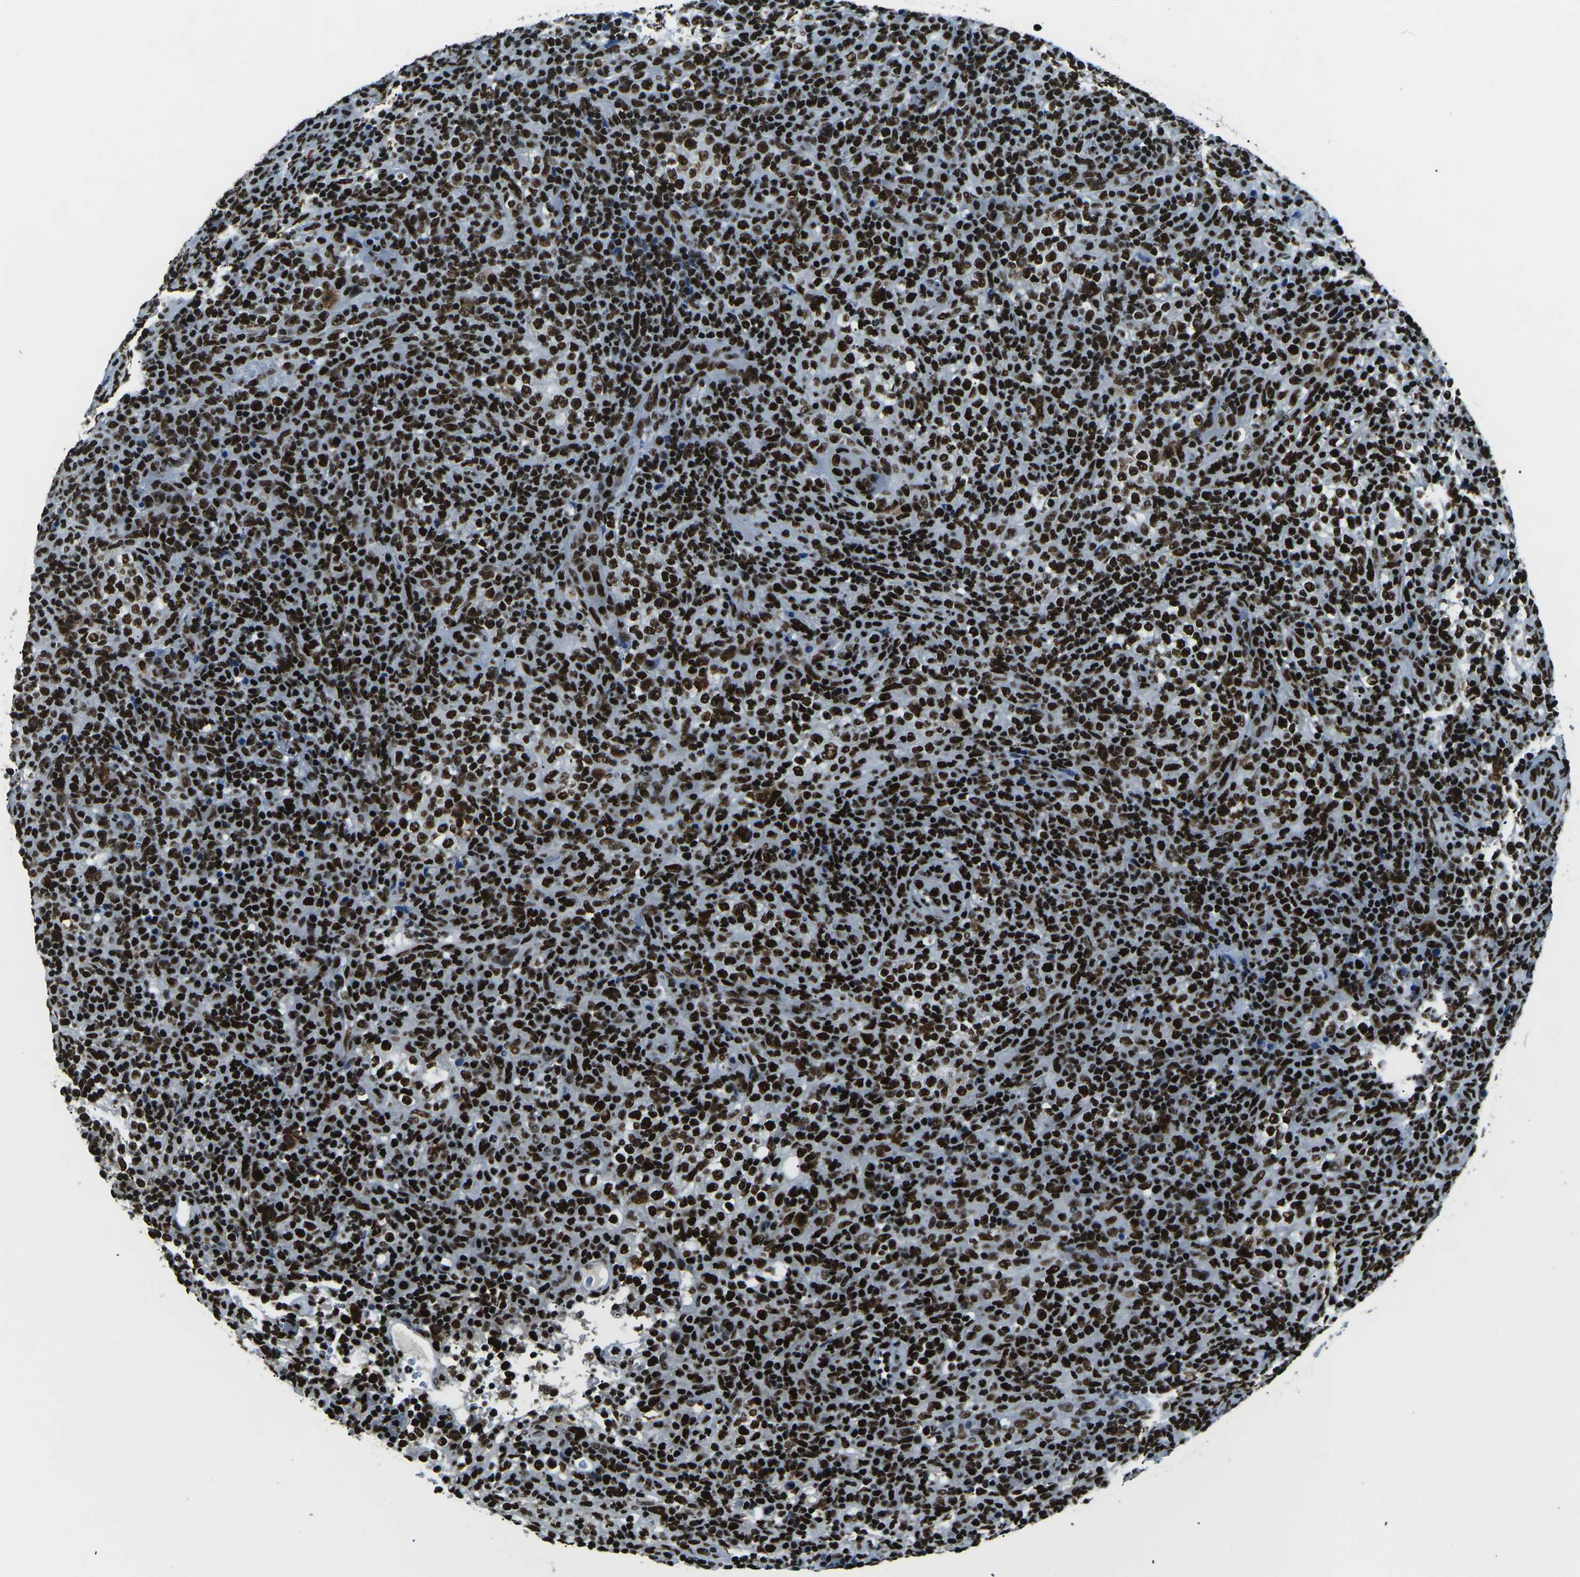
{"staining": {"intensity": "strong", "quantity": ">75%", "location": "nuclear"}, "tissue": "lymphoma", "cell_type": "Tumor cells", "image_type": "cancer", "snomed": [{"axis": "morphology", "description": "Malignant lymphoma, non-Hodgkin's type, High grade"}, {"axis": "topography", "description": "Lymph node"}], "caption": "Tumor cells show high levels of strong nuclear positivity in about >75% of cells in human malignant lymphoma, non-Hodgkin's type (high-grade). The staining was performed using DAB (3,3'-diaminobenzidine) to visualize the protein expression in brown, while the nuclei were stained in blue with hematoxylin (Magnification: 20x).", "gene": "HNRNPL", "patient": {"sex": "female", "age": 76}}